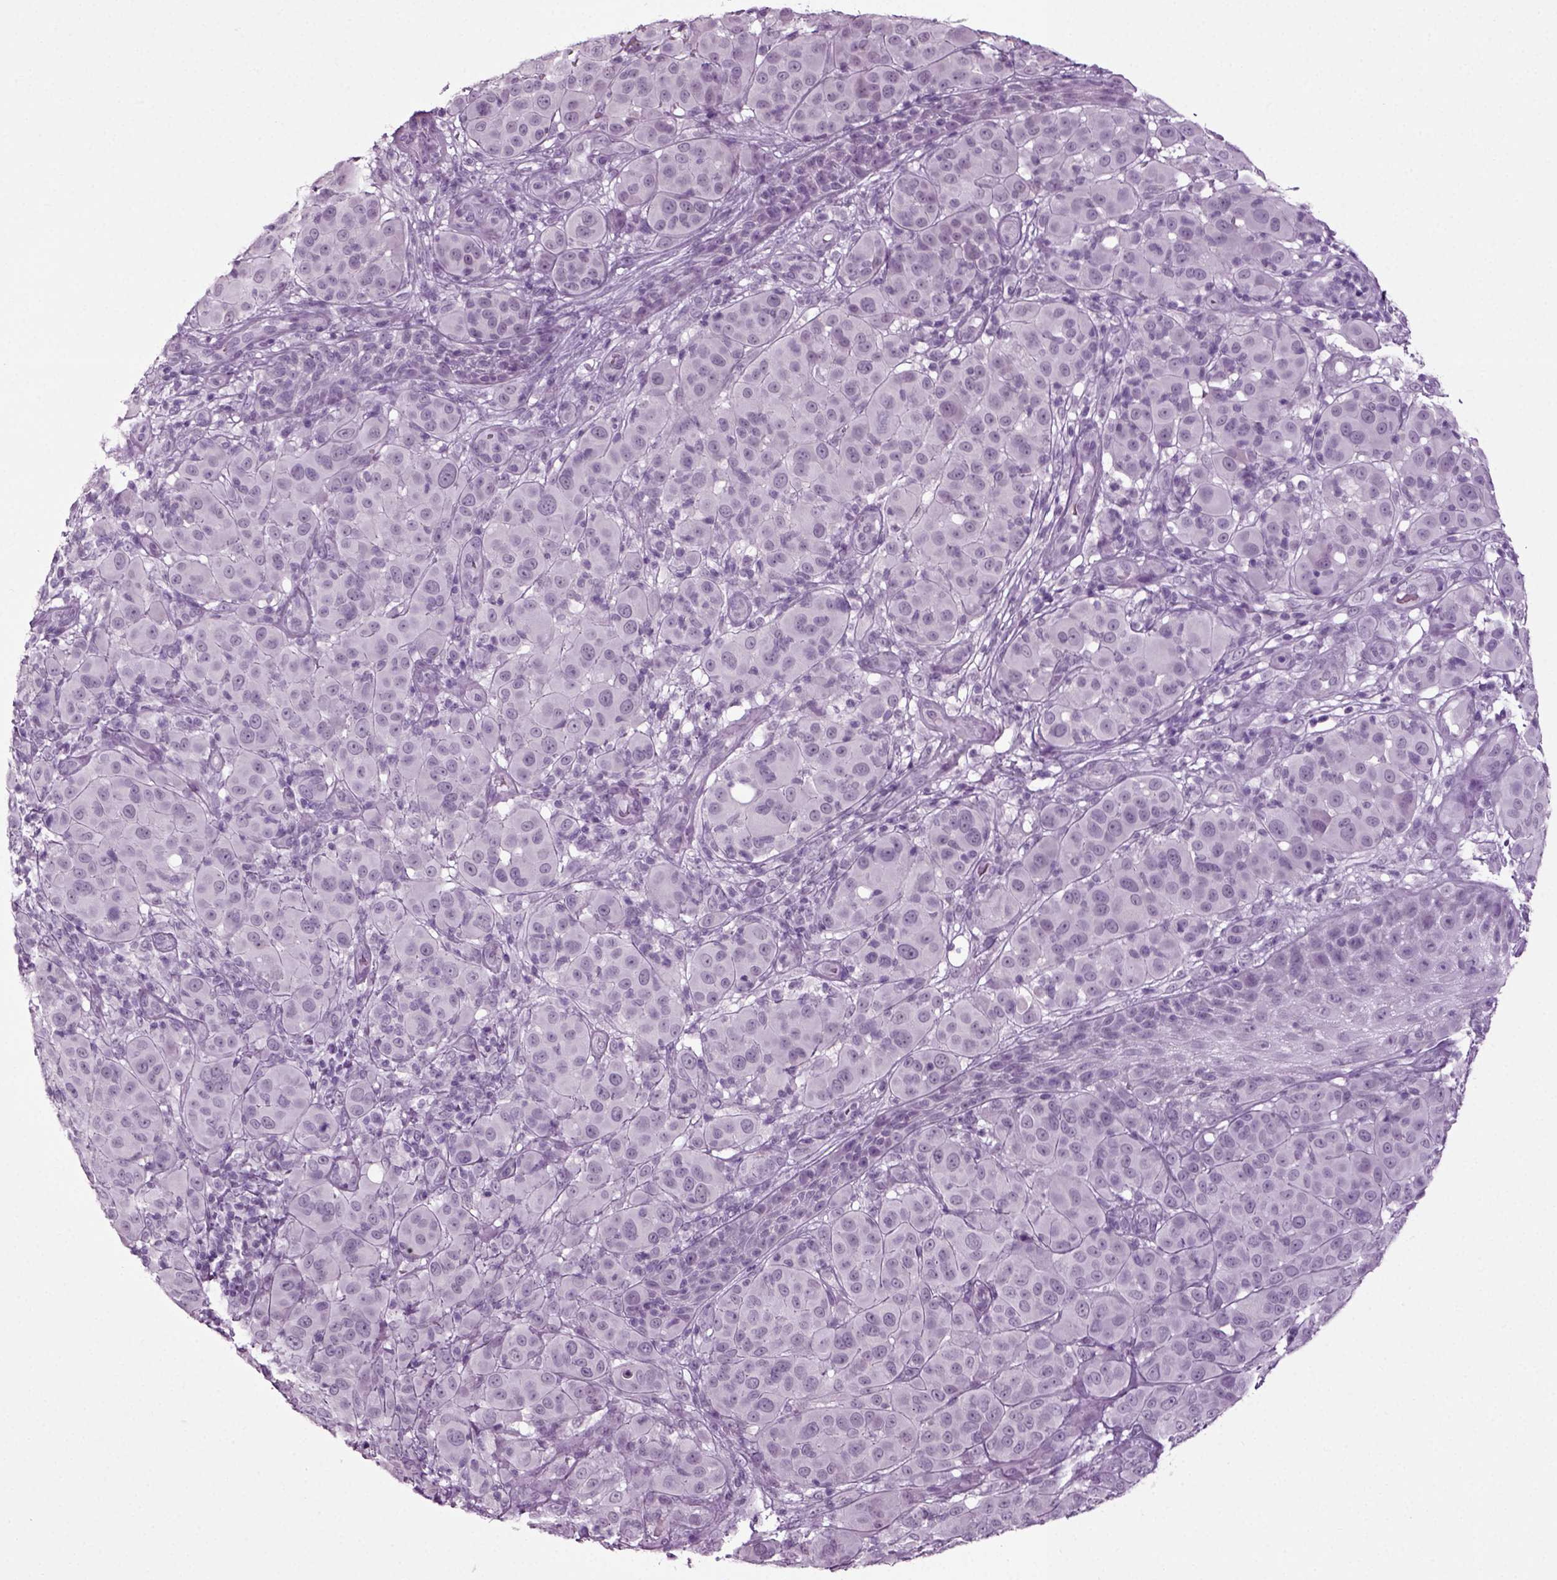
{"staining": {"intensity": "negative", "quantity": "none", "location": "none"}, "tissue": "melanoma", "cell_type": "Tumor cells", "image_type": "cancer", "snomed": [{"axis": "morphology", "description": "Malignant melanoma, NOS"}, {"axis": "topography", "description": "Skin"}], "caption": "There is no significant positivity in tumor cells of malignant melanoma.", "gene": "ZC2HC1C", "patient": {"sex": "female", "age": 87}}